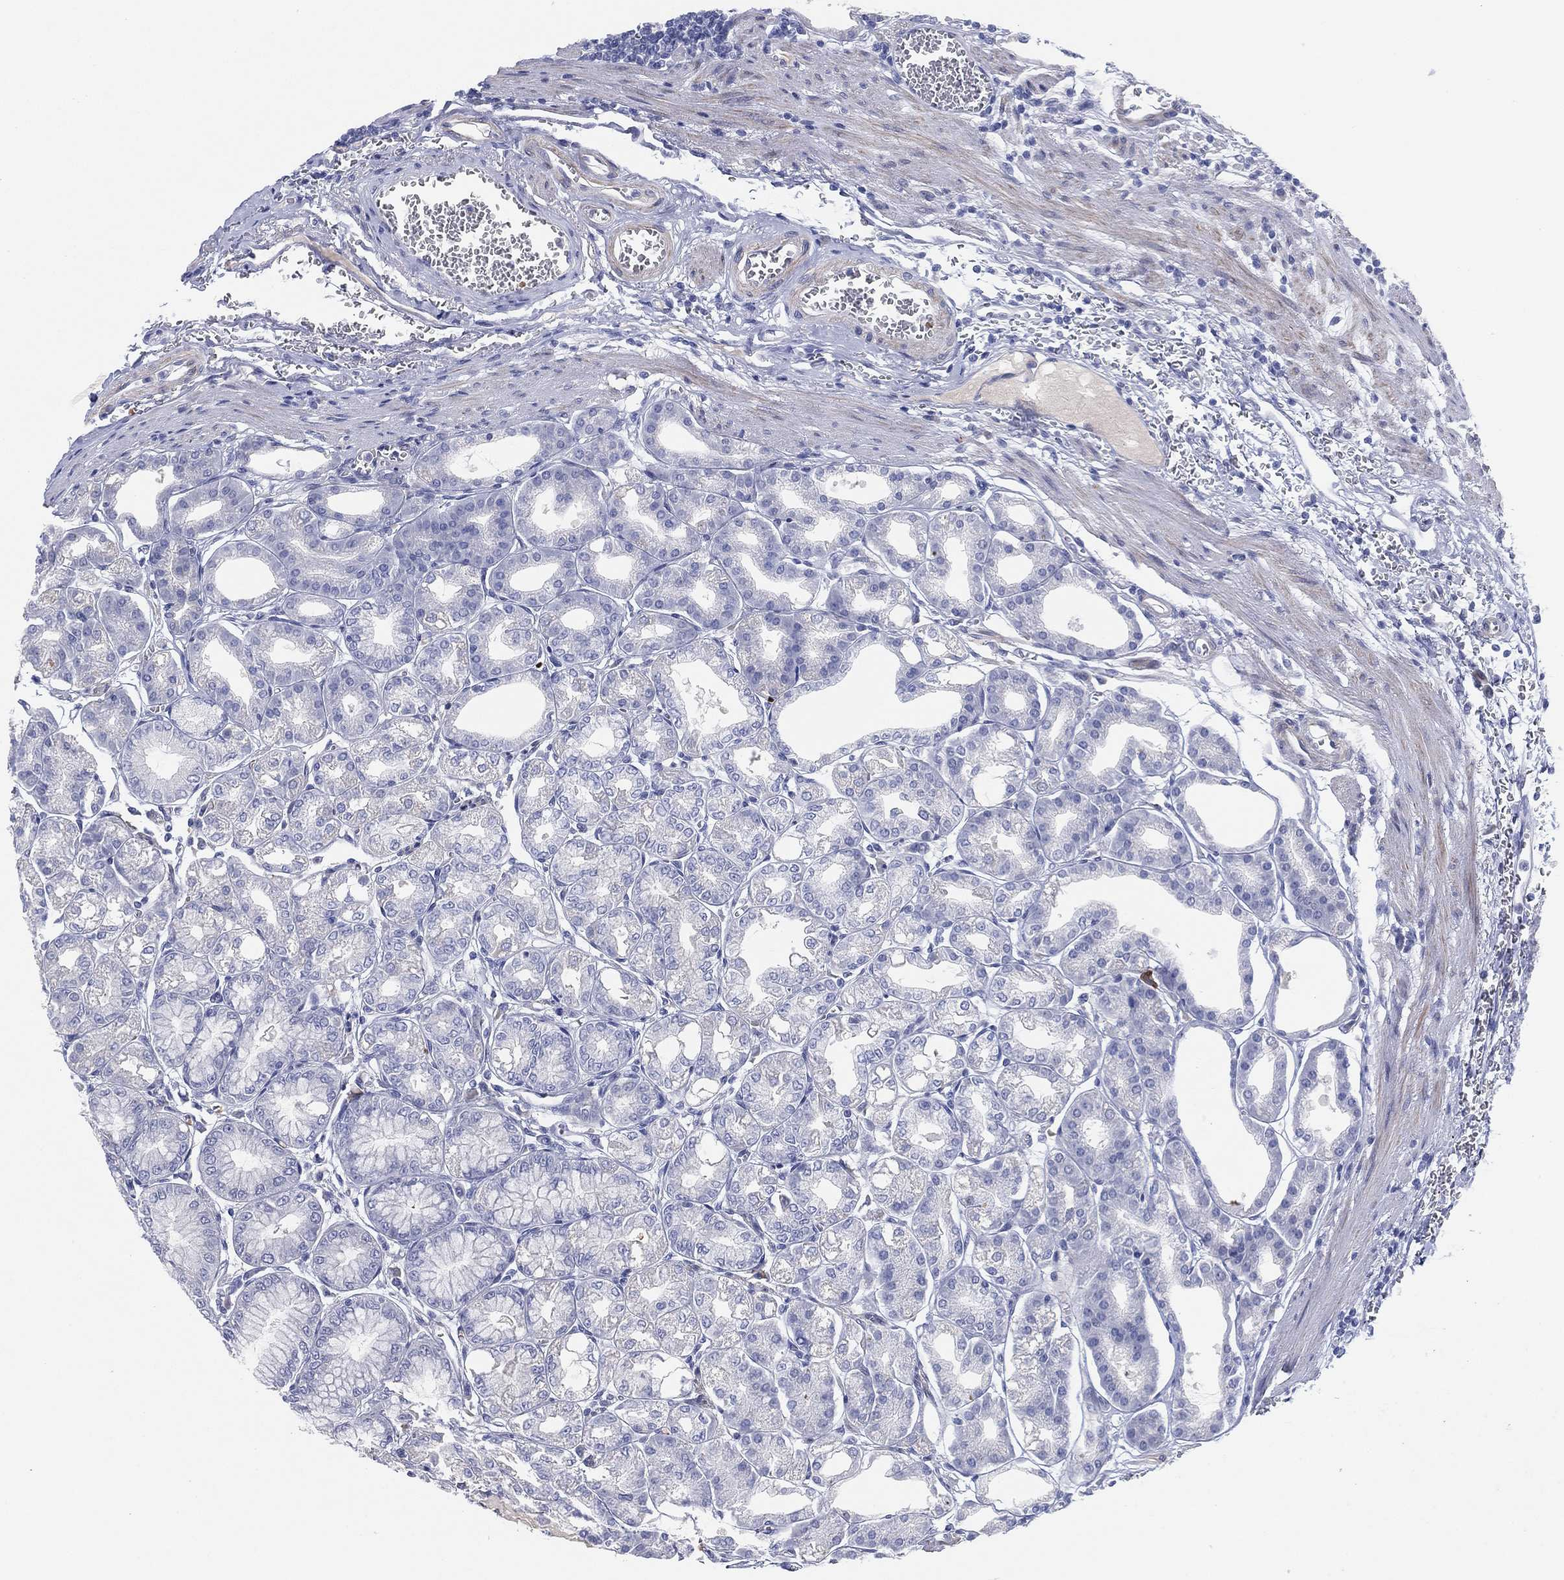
{"staining": {"intensity": "negative", "quantity": "none", "location": "none"}, "tissue": "stomach", "cell_type": "Glandular cells", "image_type": "normal", "snomed": [{"axis": "morphology", "description": "Normal tissue, NOS"}, {"axis": "topography", "description": "Stomach, lower"}], "caption": "Image shows no significant protein staining in glandular cells of benign stomach.", "gene": "HEATR4", "patient": {"sex": "male", "age": 71}}